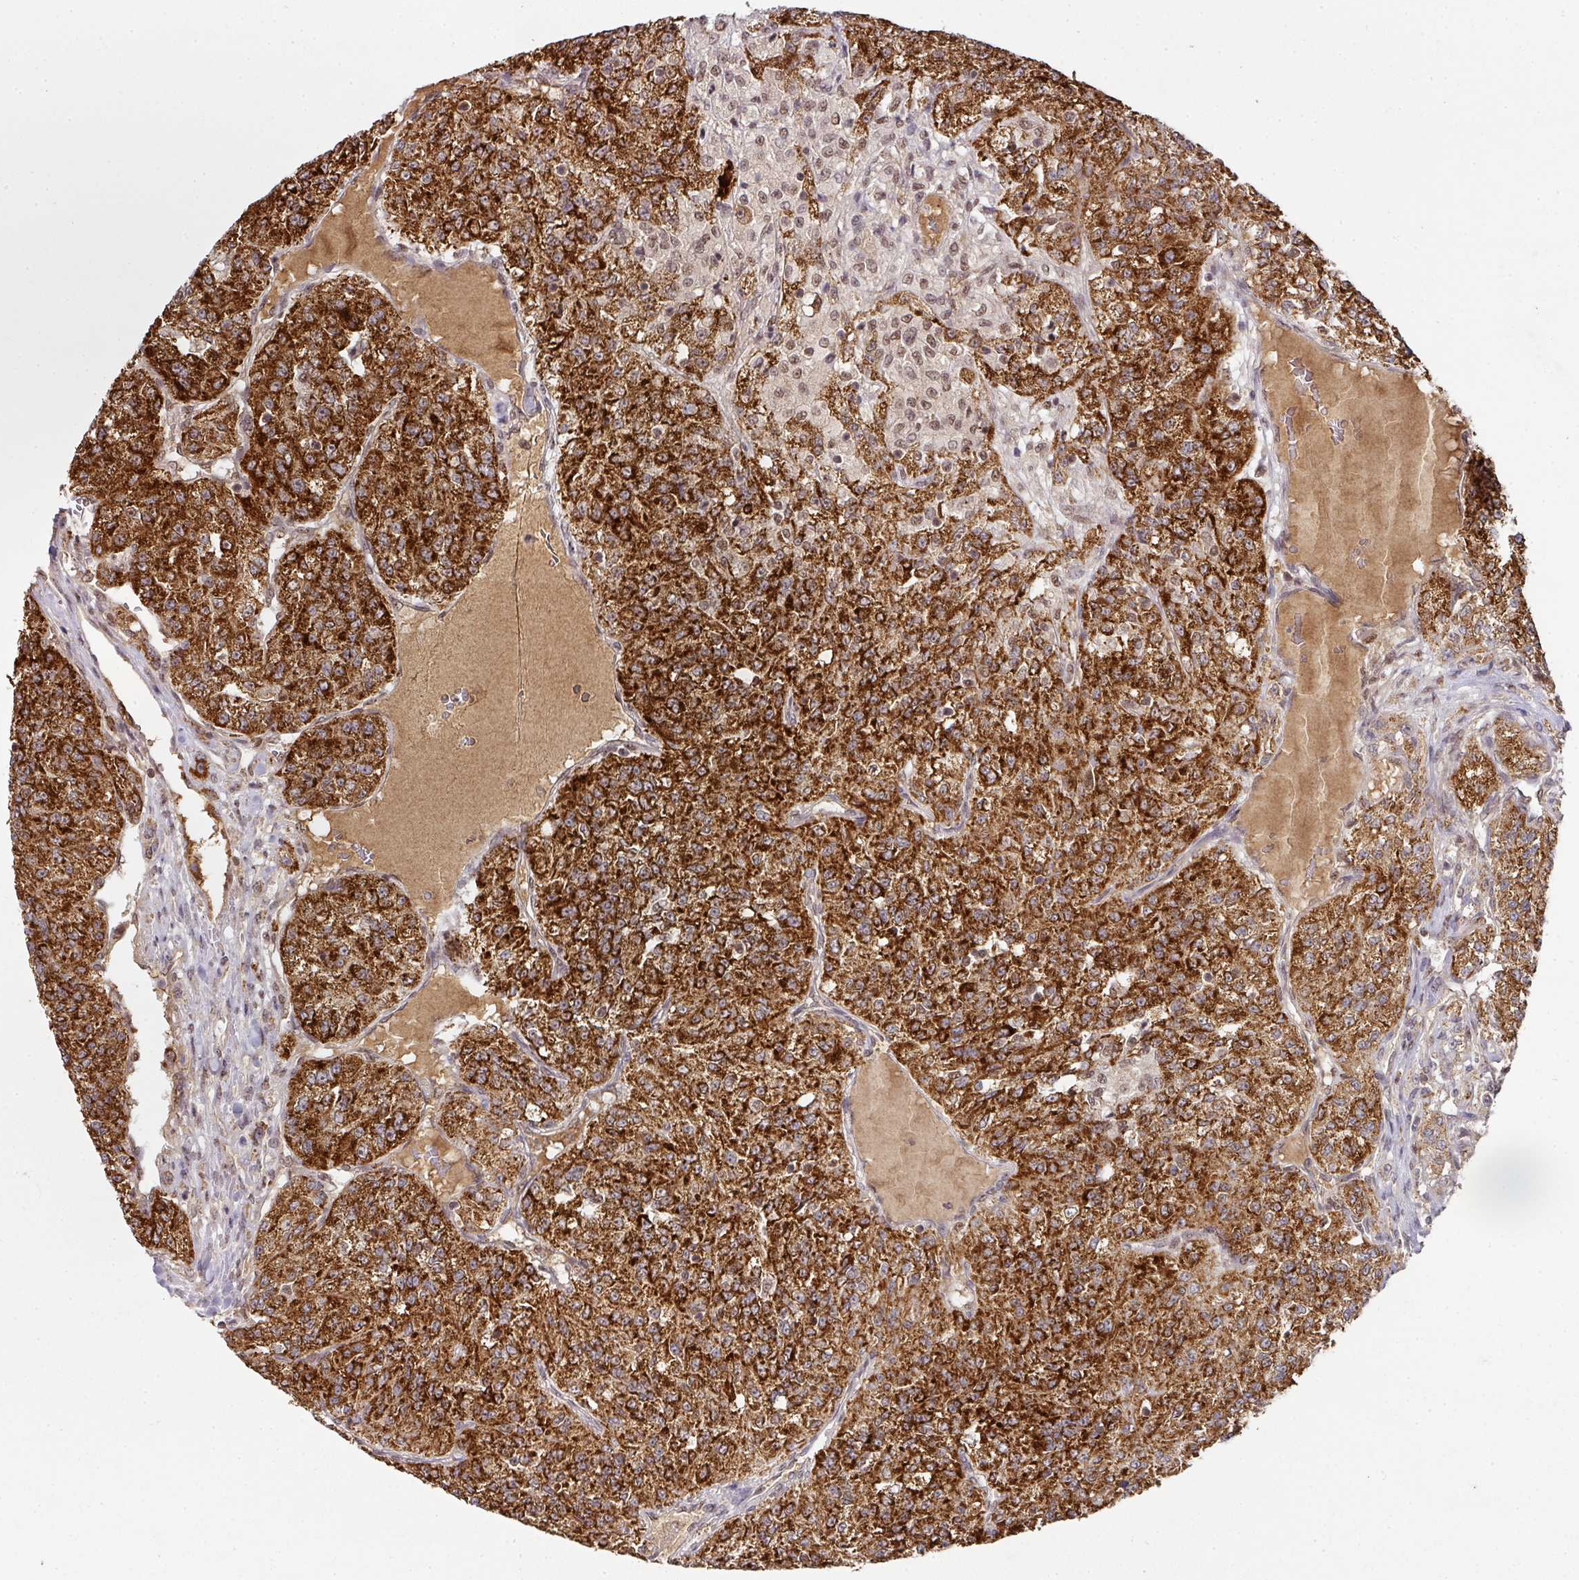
{"staining": {"intensity": "strong", "quantity": ">75%", "location": "cytoplasmic/membranous"}, "tissue": "renal cancer", "cell_type": "Tumor cells", "image_type": "cancer", "snomed": [{"axis": "morphology", "description": "Adenocarcinoma, NOS"}, {"axis": "topography", "description": "Kidney"}], "caption": "Protein expression analysis of renal adenocarcinoma demonstrates strong cytoplasmic/membranous staining in approximately >75% of tumor cells. The staining was performed using DAB (3,3'-diaminobenzidine), with brown indicating positive protein expression. Nuclei are stained blue with hematoxylin.", "gene": "RANBP9", "patient": {"sex": "female", "age": 63}}